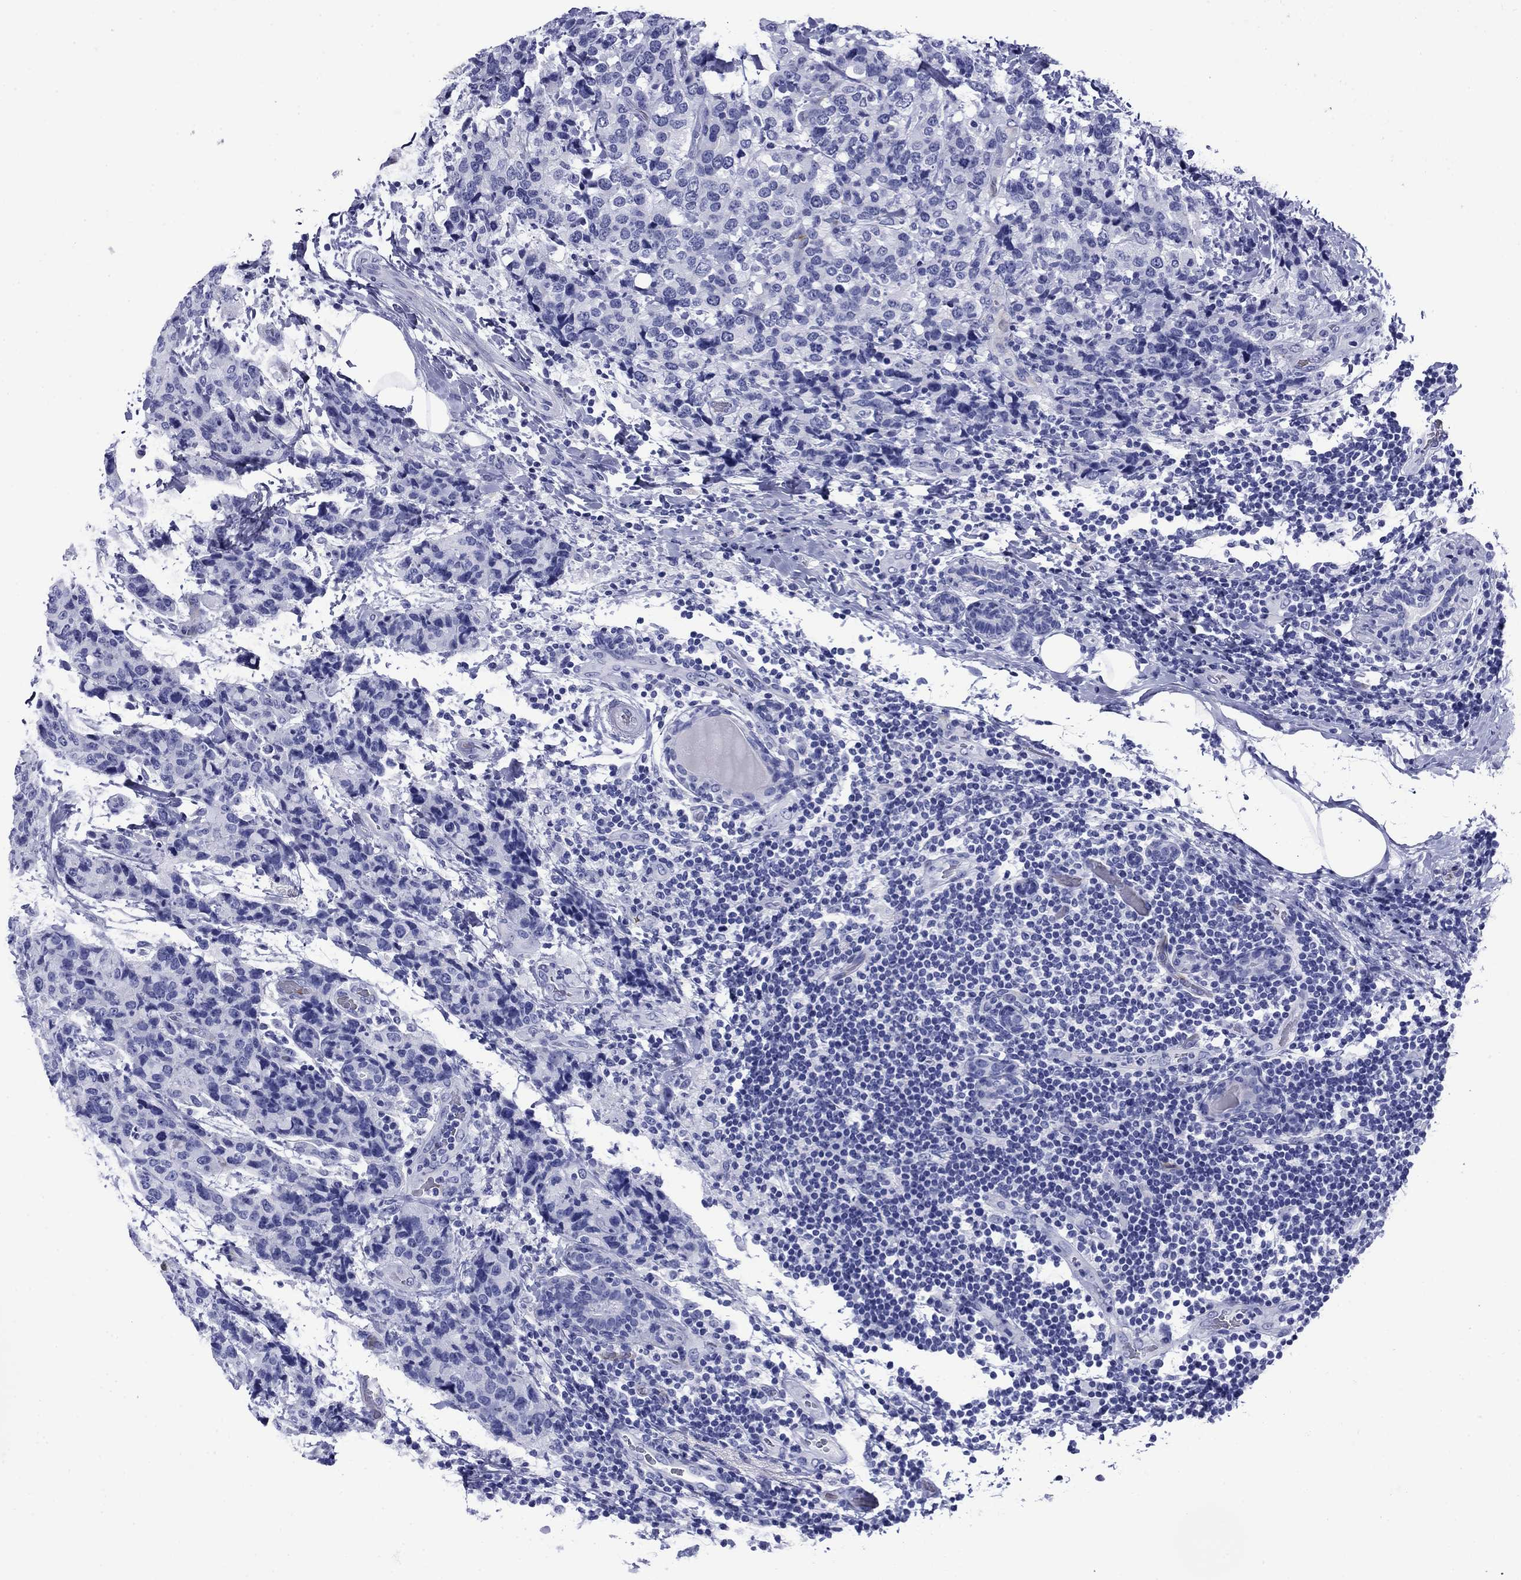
{"staining": {"intensity": "negative", "quantity": "none", "location": "none"}, "tissue": "breast cancer", "cell_type": "Tumor cells", "image_type": "cancer", "snomed": [{"axis": "morphology", "description": "Lobular carcinoma"}, {"axis": "topography", "description": "Breast"}], "caption": "Tumor cells are negative for protein expression in human lobular carcinoma (breast).", "gene": "ROM1", "patient": {"sex": "female", "age": 59}}